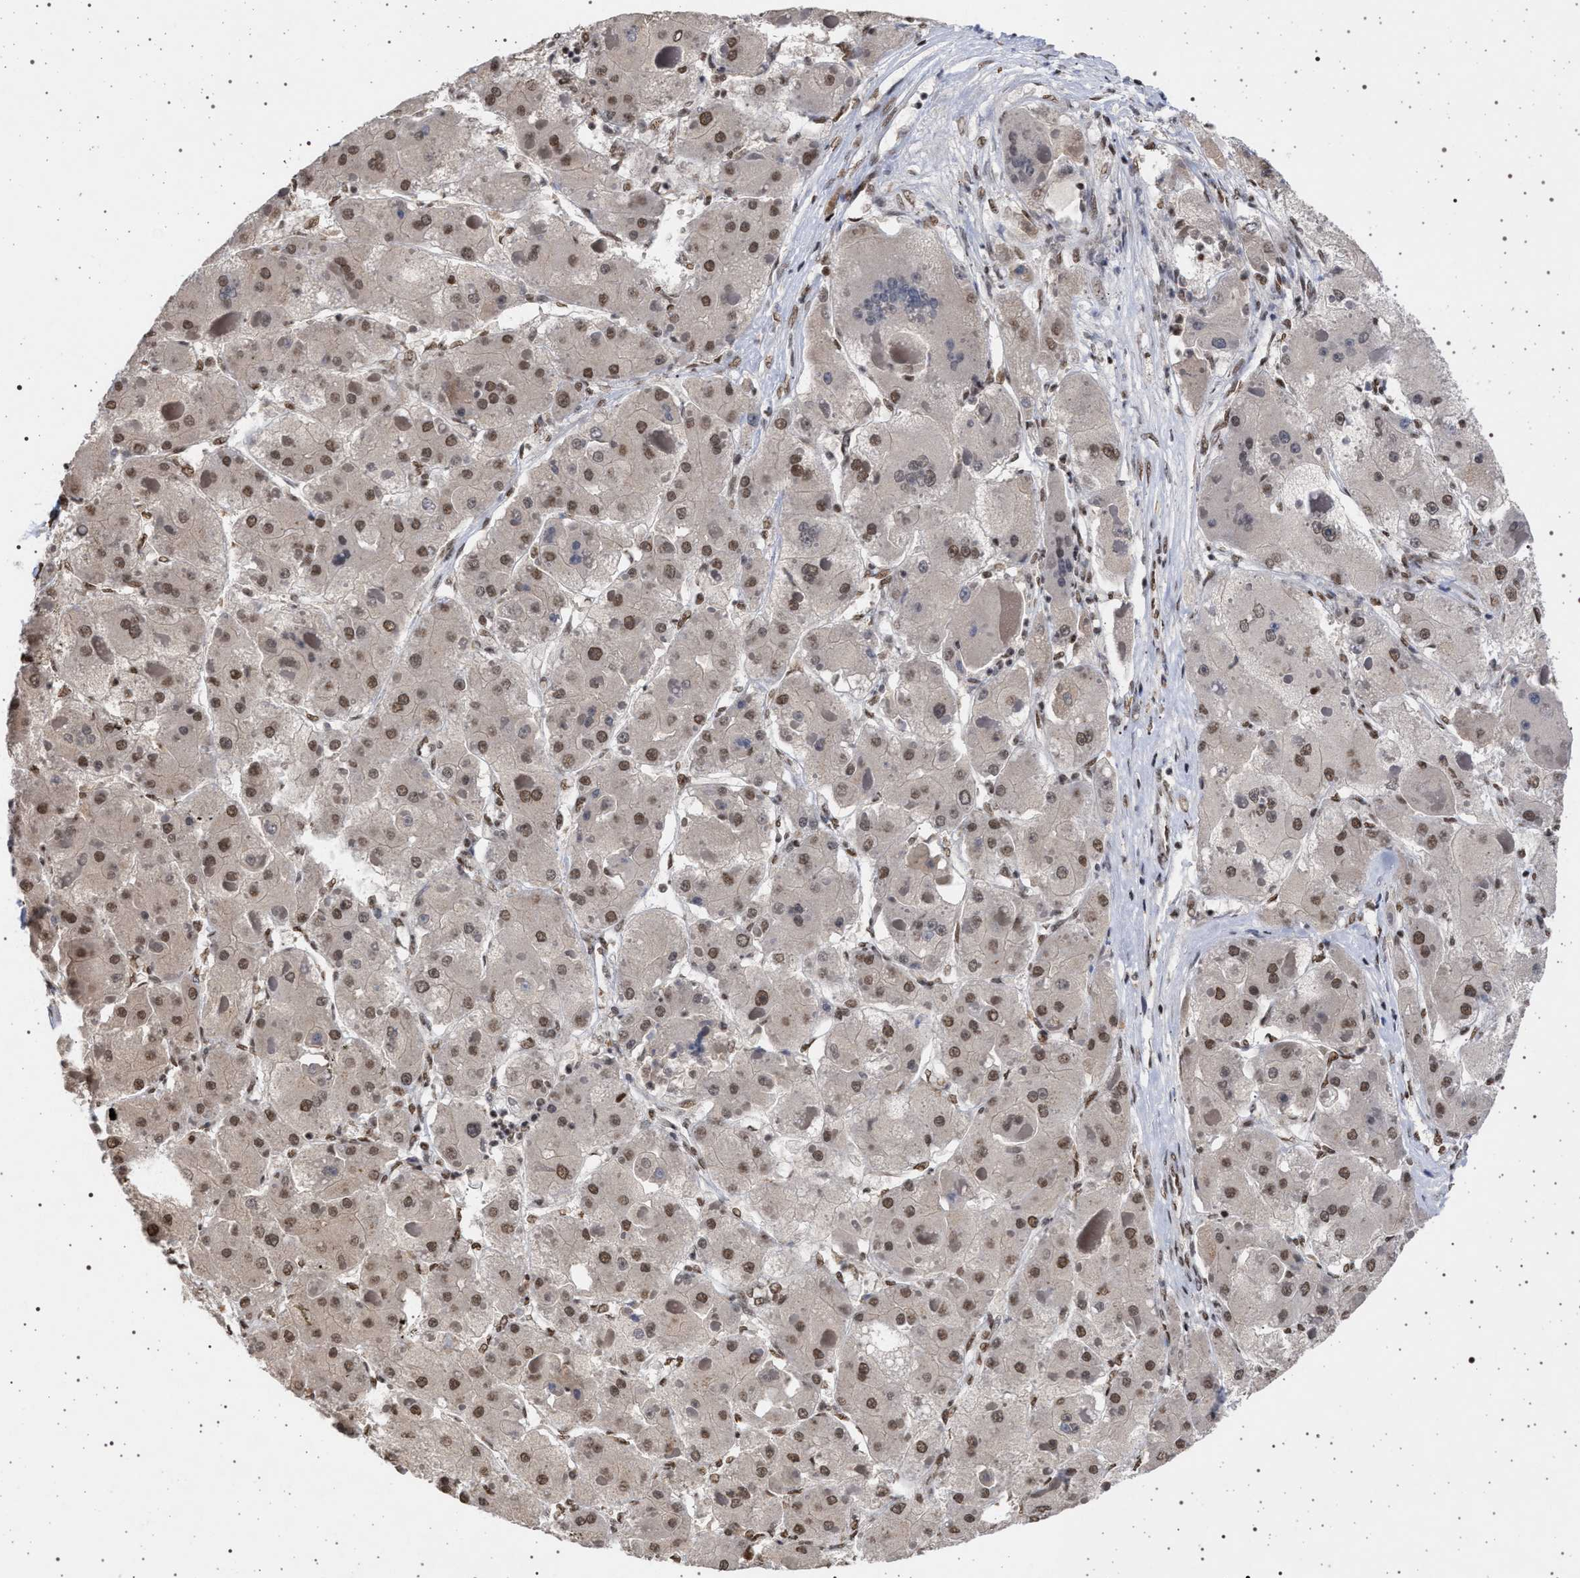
{"staining": {"intensity": "moderate", "quantity": ">75%", "location": "nuclear"}, "tissue": "liver cancer", "cell_type": "Tumor cells", "image_type": "cancer", "snomed": [{"axis": "morphology", "description": "Carcinoma, Hepatocellular, NOS"}, {"axis": "topography", "description": "Liver"}], "caption": "A high-resolution photomicrograph shows IHC staining of liver hepatocellular carcinoma, which displays moderate nuclear expression in about >75% of tumor cells.", "gene": "PHF12", "patient": {"sex": "female", "age": 73}}